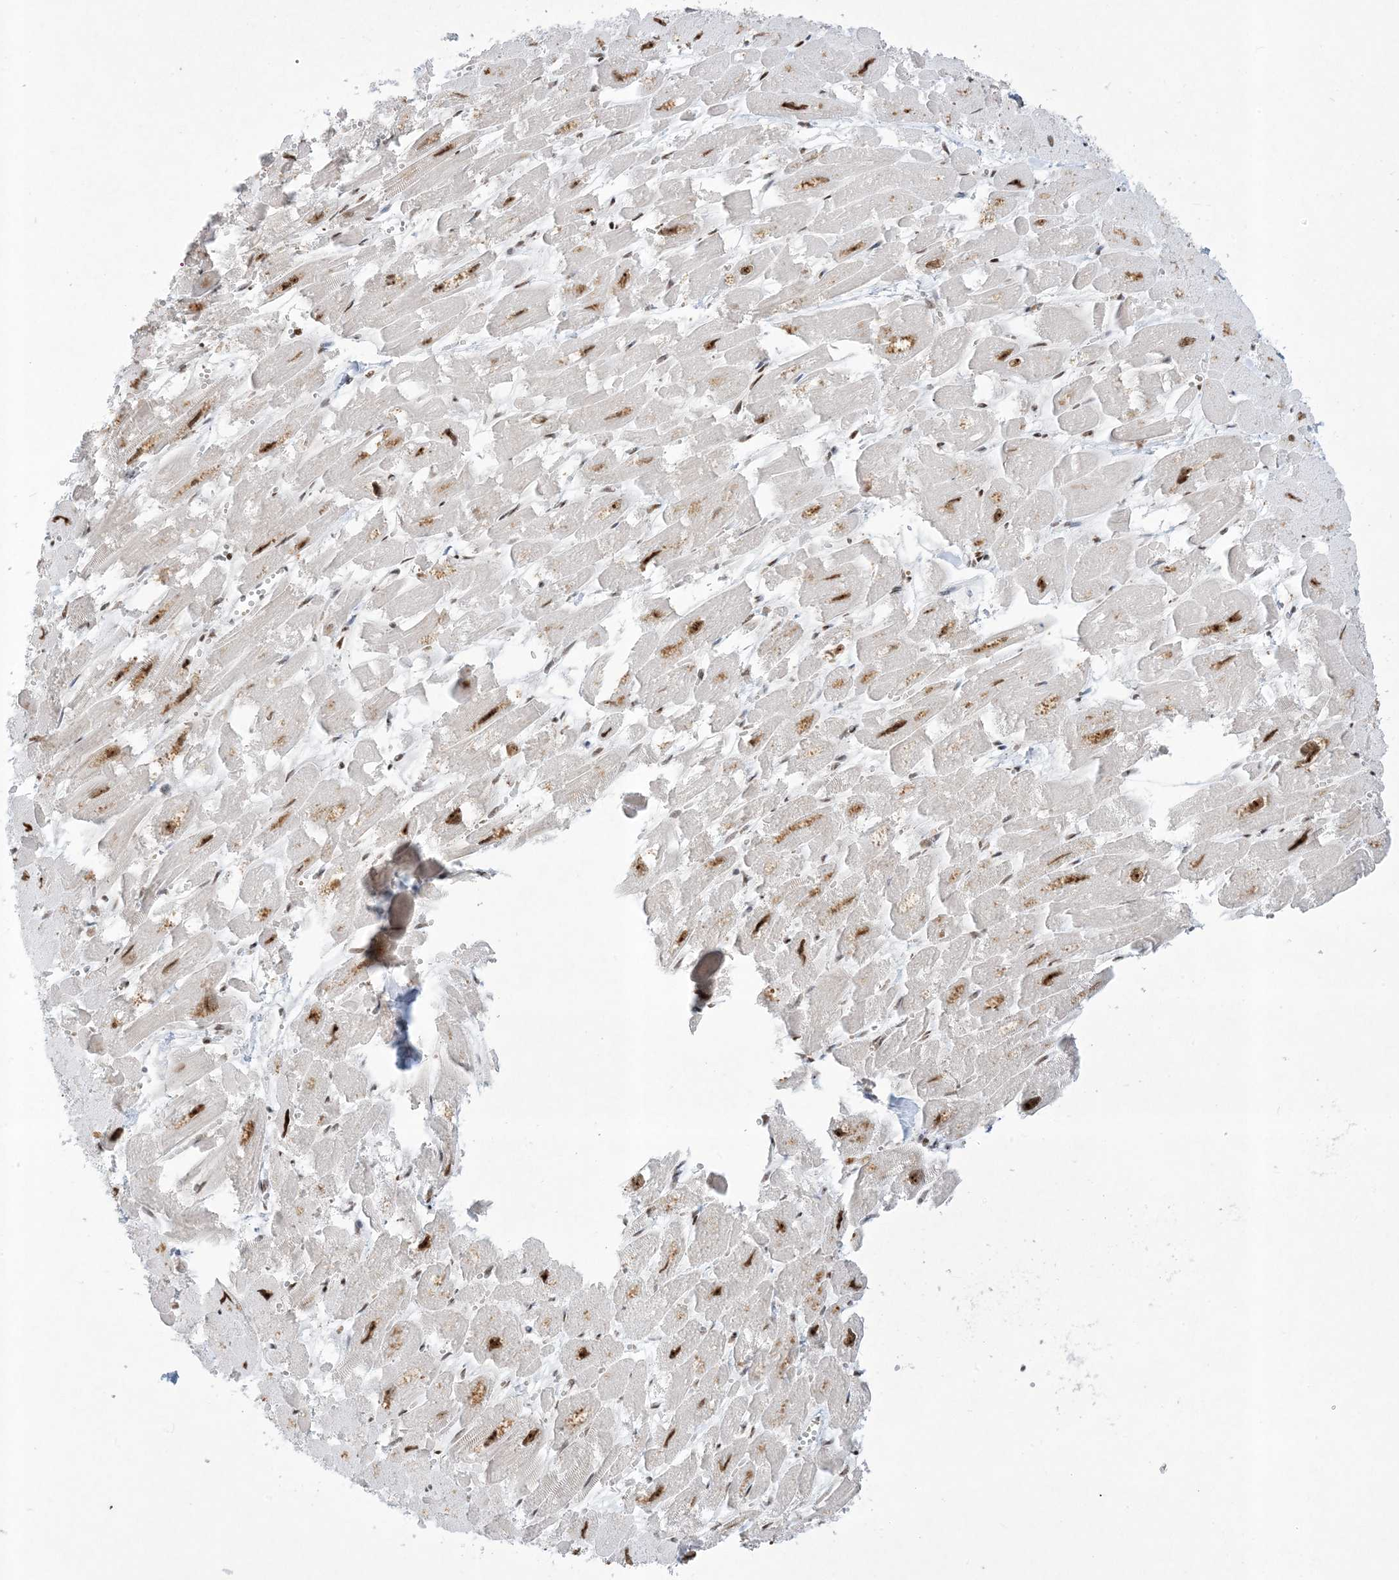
{"staining": {"intensity": "moderate", "quantity": ">75%", "location": "nuclear"}, "tissue": "heart muscle", "cell_type": "Cardiomyocytes", "image_type": "normal", "snomed": [{"axis": "morphology", "description": "Normal tissue, NOS"}, {"axis": "topography", "description": "Heart"}], "caption": "Protein staining displays moderate nuclear staining in approximately >75% of cardiomyocytes in unremarkable heart muscle.", "gene": "PPIL2", "patient": {"sex": "male", "age": 54}}